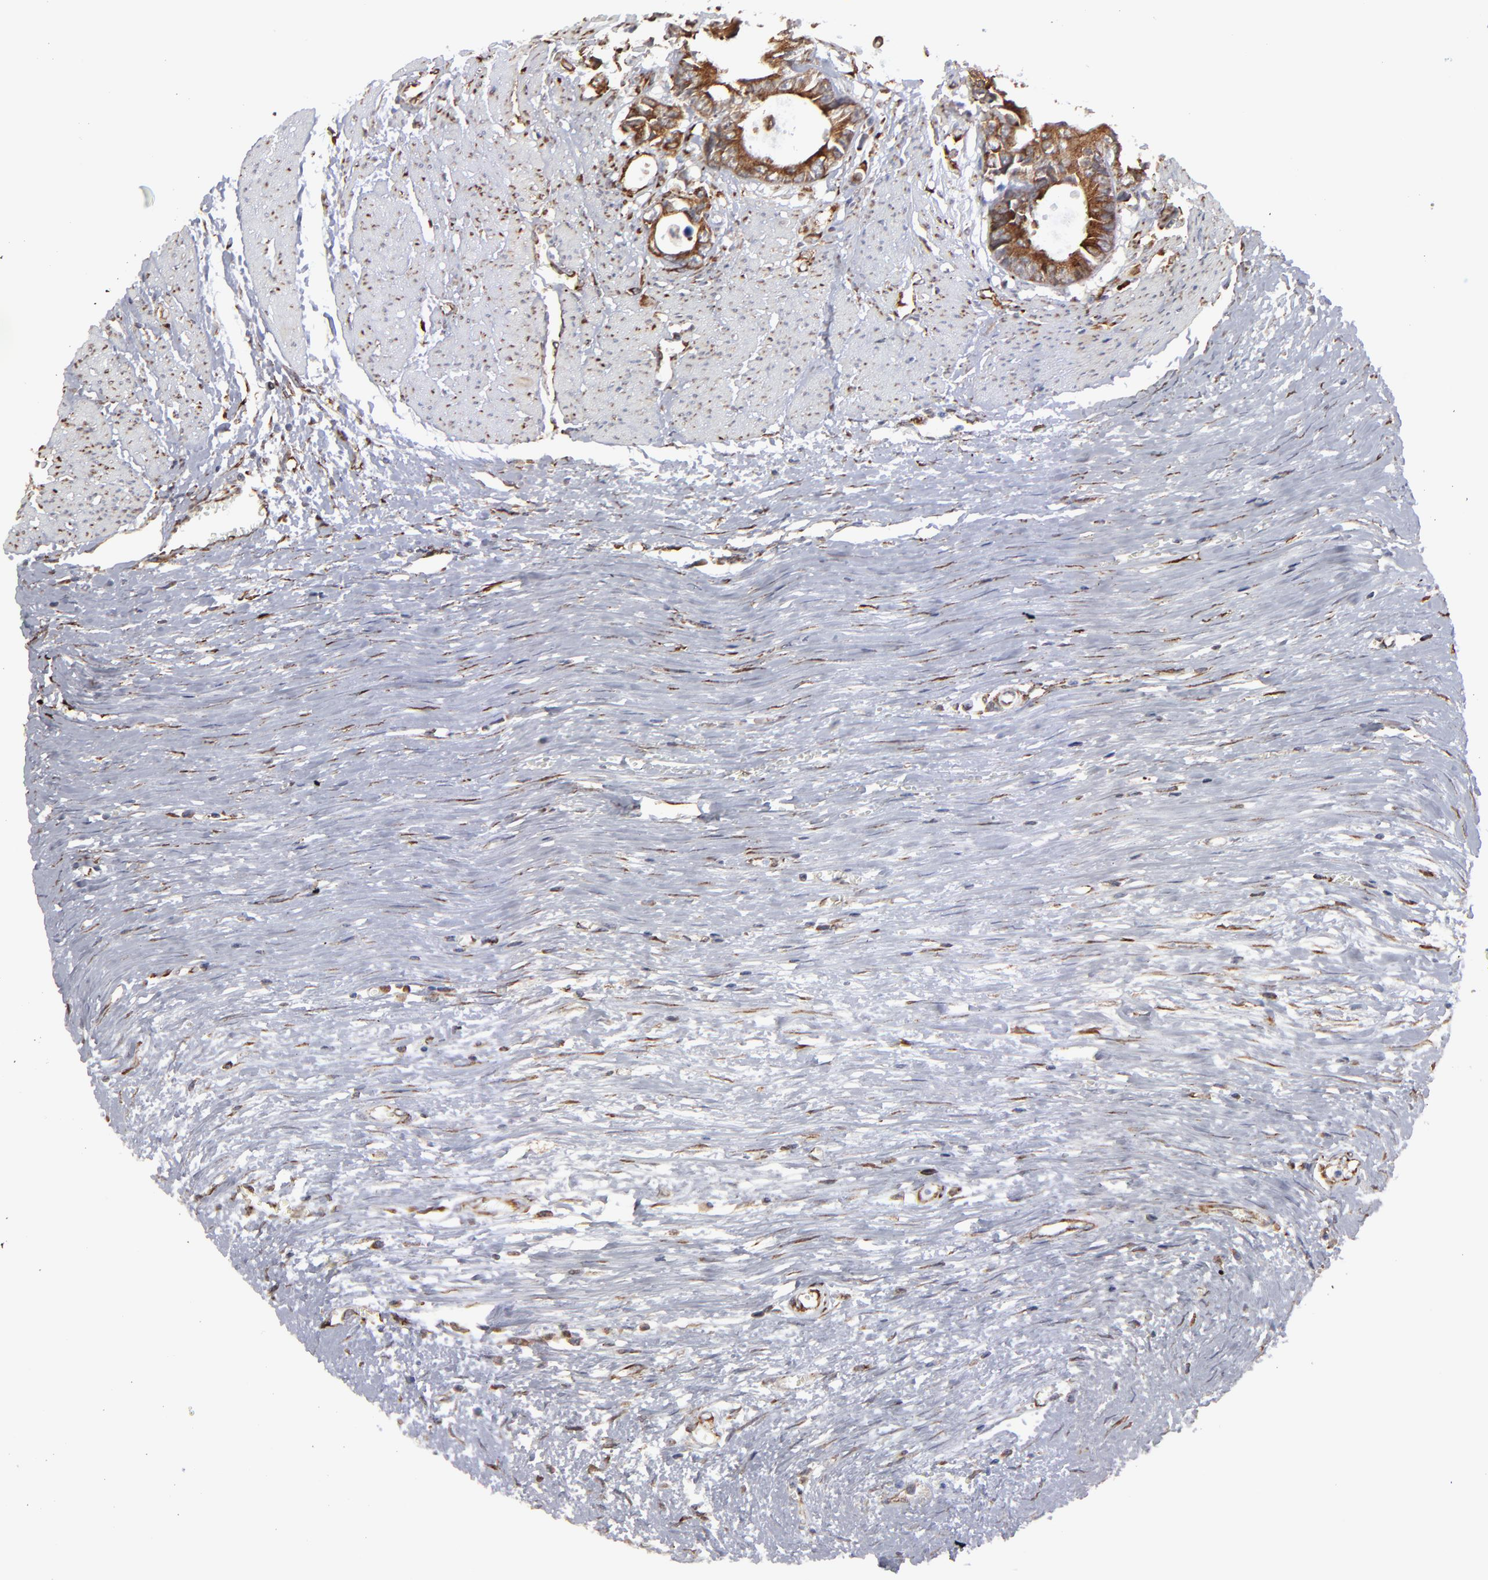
{"staining": {"intensity": "strong", "quantity": ">75%", "location": "cytoplasmic/membranous"}, "tissue": "colorectal cancer", "cell_type": "Tumor cells", "image_type": "cancer", "snomed": [{"axis": "morphology", "description": "Adenocarcinoma, NOS"}, {"axis": "topography", "description": "Rectum"}], "caption": "The immunohistochemical stain shows strong cytoplasmic/membranous expression in tumor cells of colorectal cancer (adenocarcinoma) tissue. (IHC, brightfield microscopy, high magnification).", "gene": "KTN1", "patient": {"sex": "female", "age": 98}}